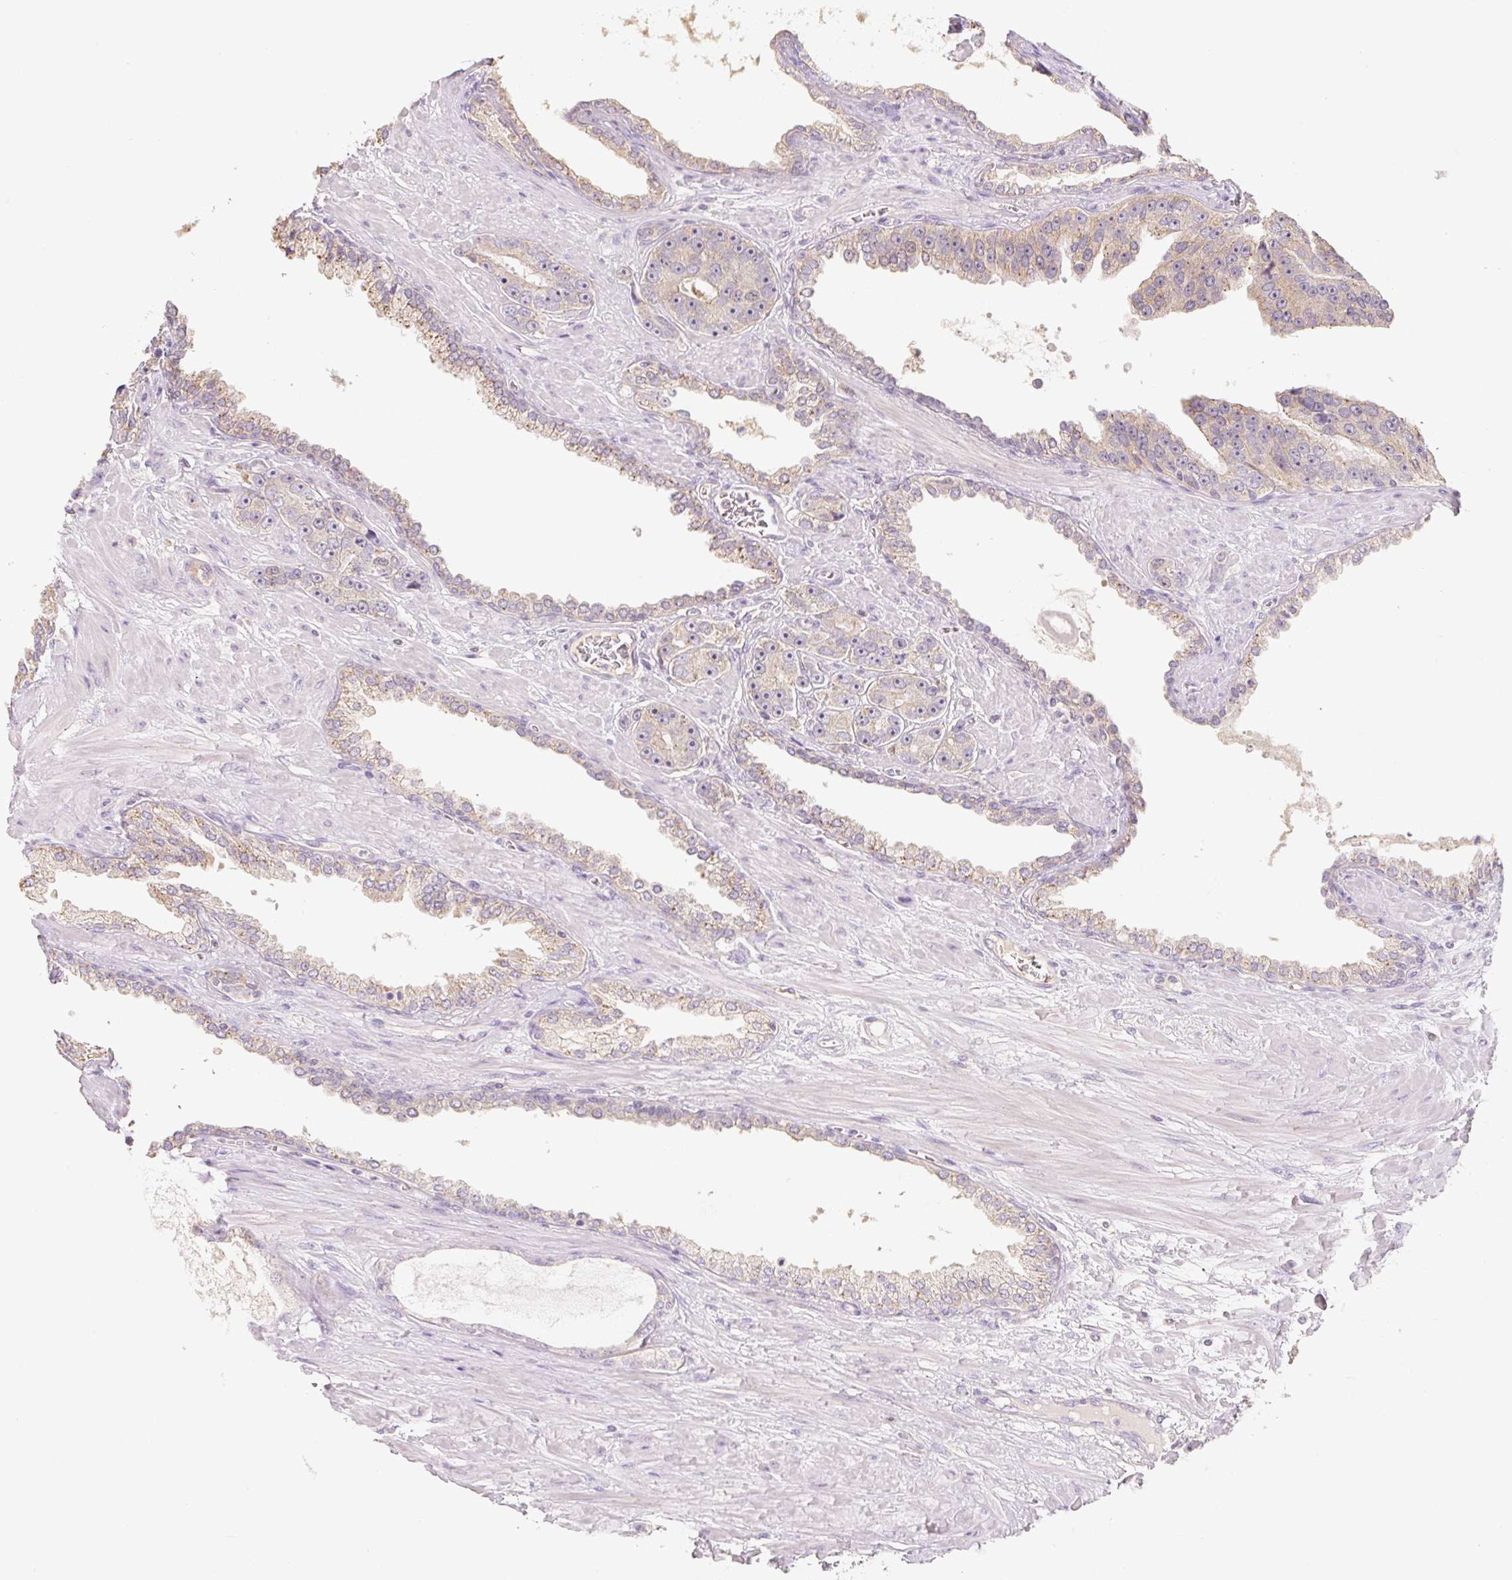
{"staining": {"intensity": "negative", "quantity": "none", "location": "none"}, "tissue": "prostate cancer", "cell_type": "Tumor cells", "image_type": "cancer", "snomed": [{"axis": "morphology", "description": "Adenocarcinoma, High grade"}, {"axis": "topography", "description": "Prostate"}], "caption": "Immunohistochemistry (IHC) photomicrograph of prostate cancer stained for a protein (brown), which reveals no positivity in tumor cells.", "gene": "MIA2", "patient": {"sex": "male", "age": 71}}